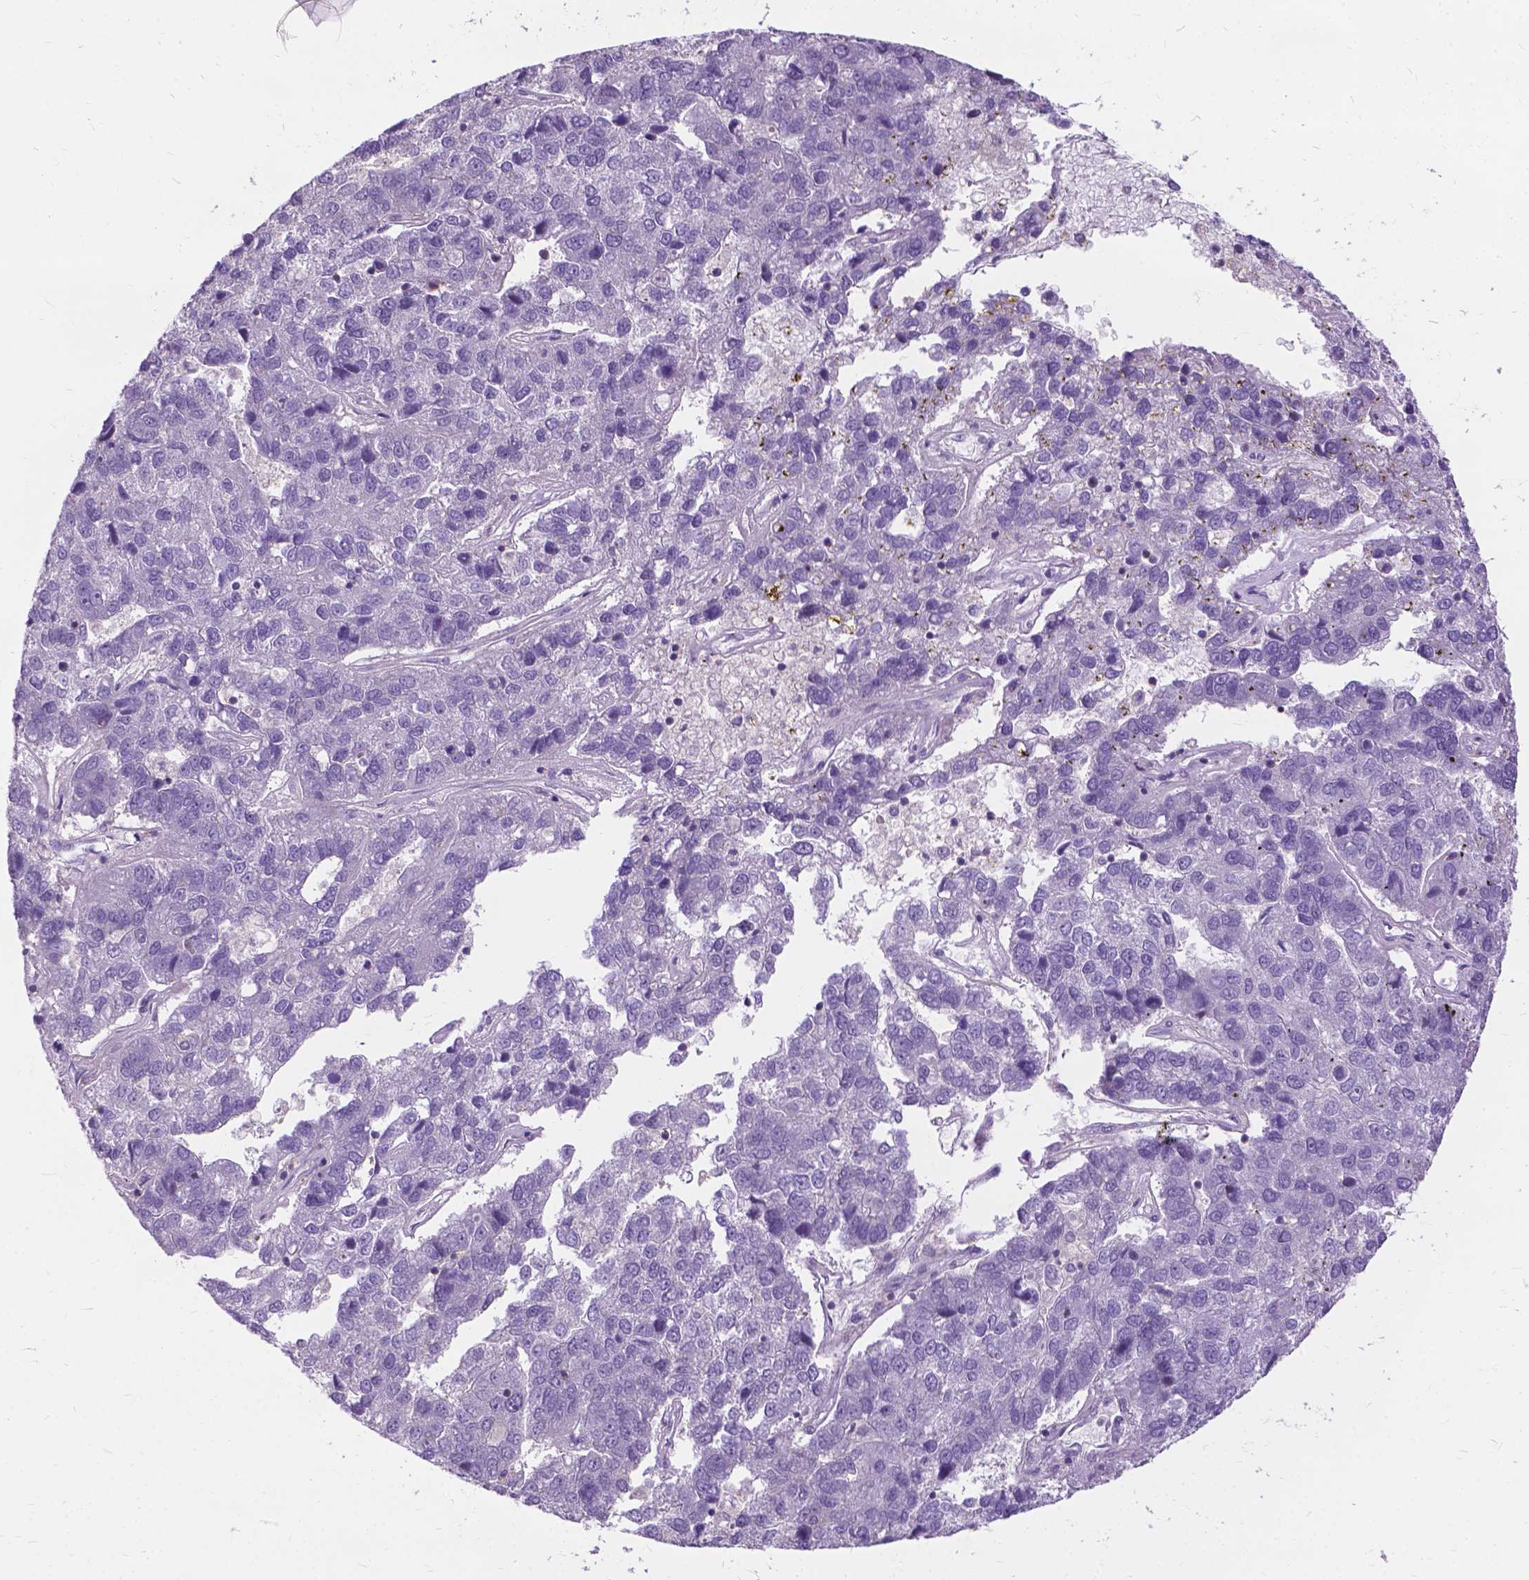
{"staining": {"intensity": "negative", "quantity": "none", "location": "none"}, "tissue": "pancreatic cancer", "cell_type": "Tumor cells", "image_type": "cancer", "snomed": [{"axis": "morphology", "description": "Adenocarcinoma, NOS"}, {"axis": "topography", "description": "Pancreas"}], "caption": "Photomicrograph shows no protein expression in tumor cells of pancreatic adenocarcinoma tissue.", "gene": "JAK3", "patient": {"sex": "female", "age": 61}}